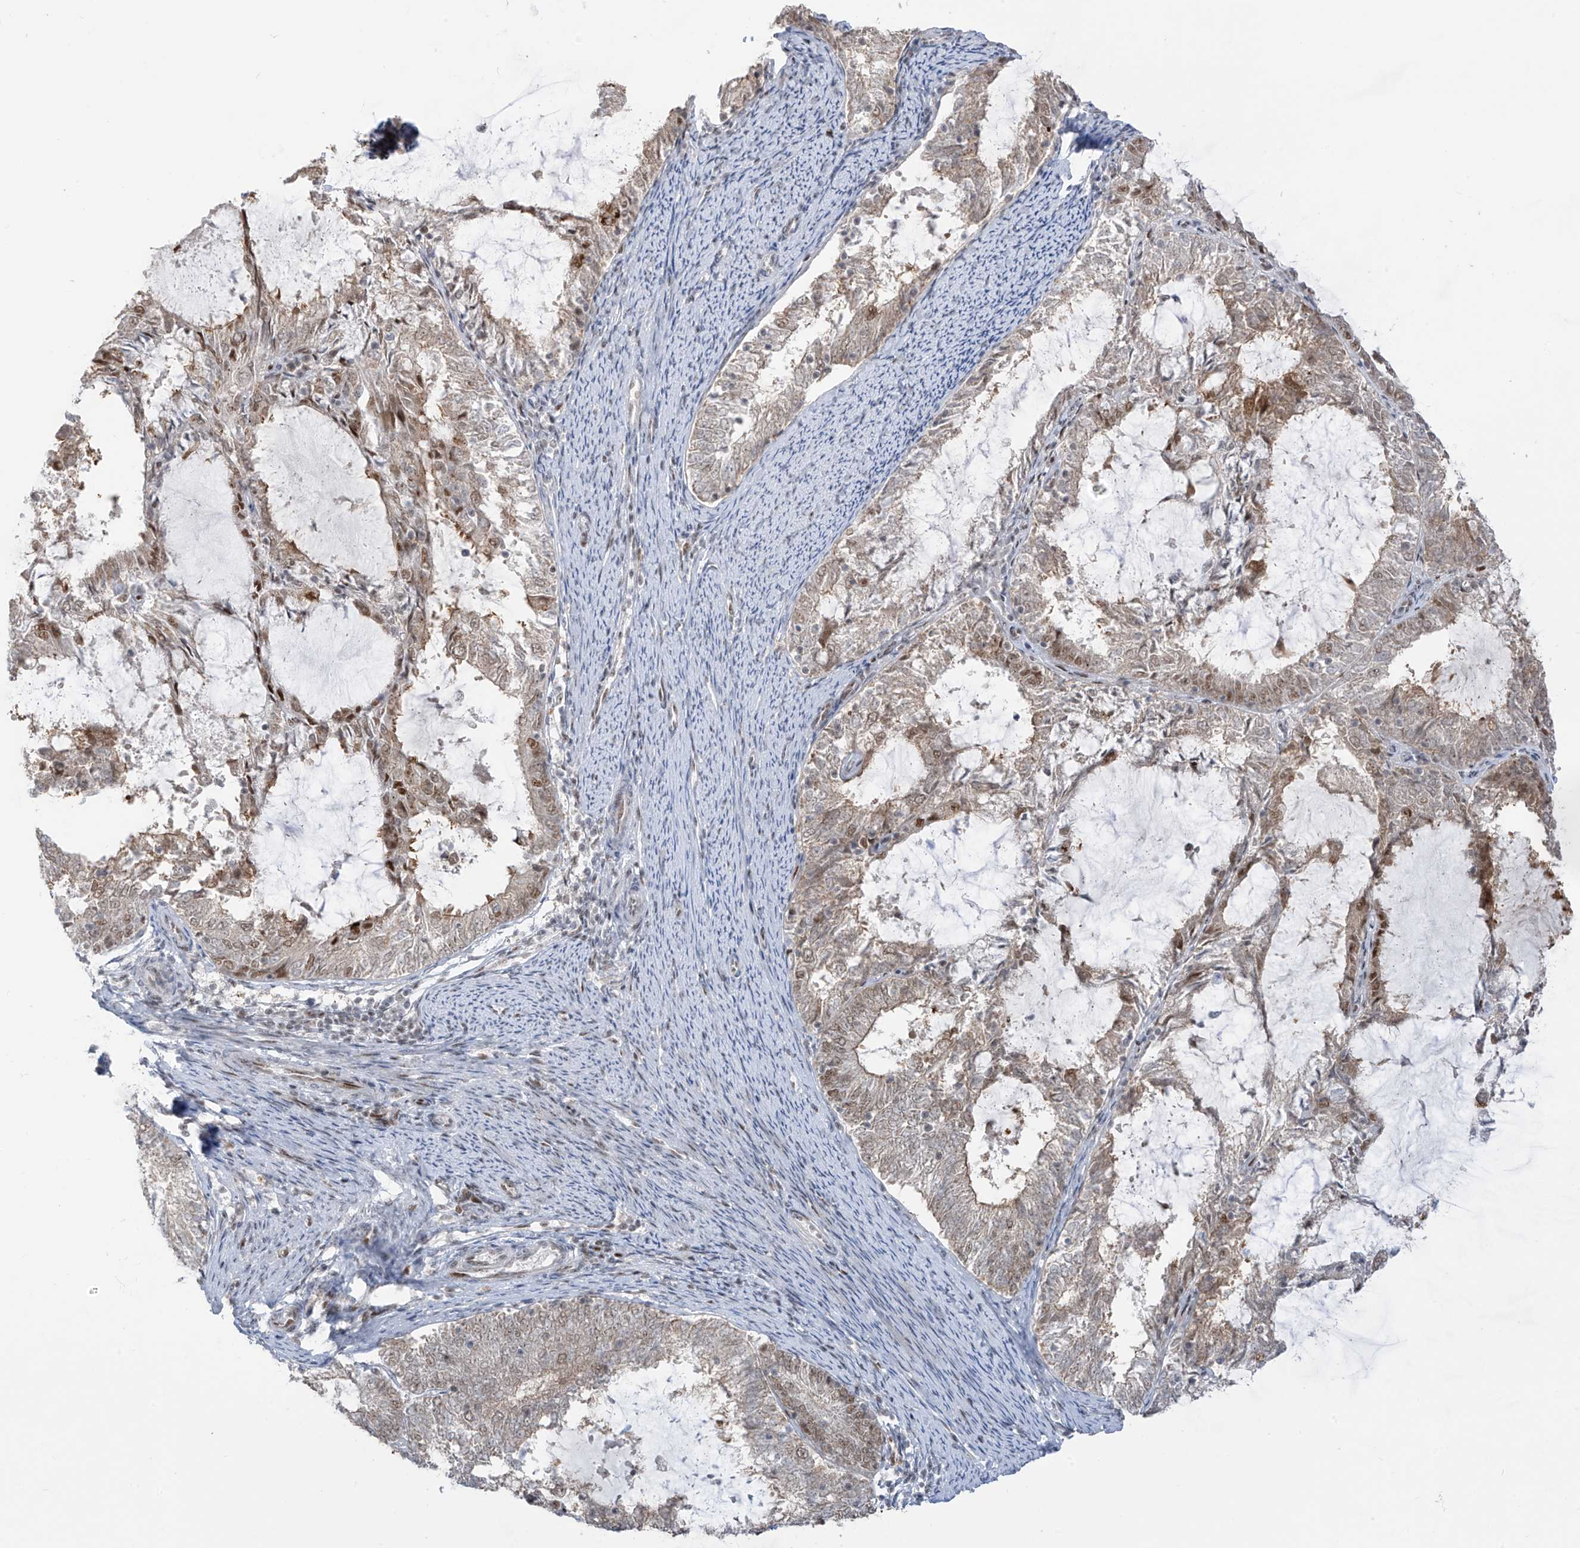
{"staining": {"intensity": "moderate", "quantity": "25%-75%", "location": "cytoplasmic/membranous,nuclear"}, "tissue": "endometrial cancer", "cell_type": "Tumor cells", "image_type": "cancer", "snomed": [{"axis": "morphology", "description": "Adenocarcinoma, NOS"}, {"axis": "topography", "description": "Endometrium"}], "caption": "A micrograph of endometrial cancer (adenocarcinoma) stained for a protein exhibits moderate cytoplasmic/membranous and nuclear brown staining in tumor cells. (Brightfield microscopy of DAB IHC at high magnification).", "gene": "ZCWPW2", "patient": {"sex": "female", "age": 57}}